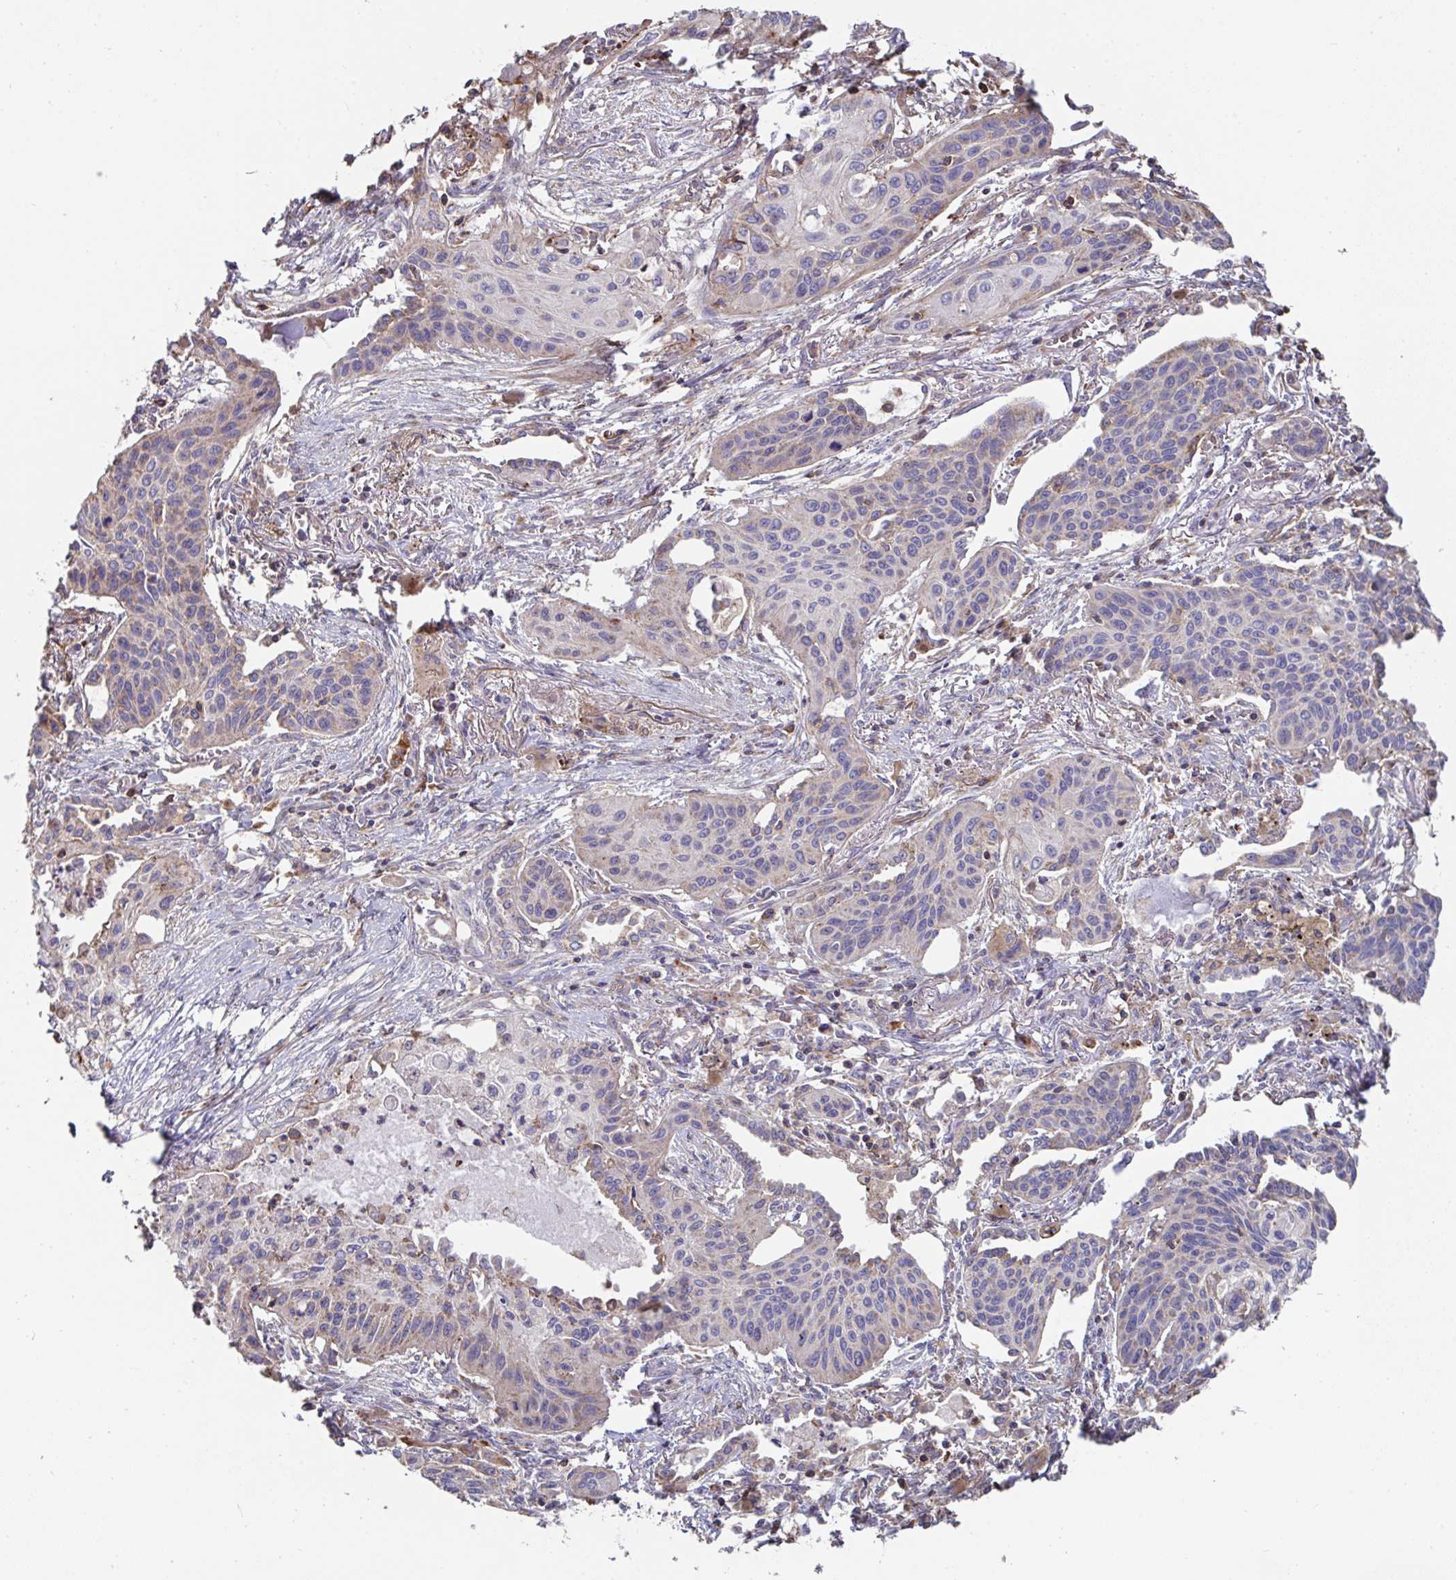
{"staining": {"intensity": "weak", "quantity": "<25%", "location": "cytoplasmic/membranous"}, "tissue": "lung cancer", "cell_type": "Tumor cells", "image_type": "cancer", "snomed": [{"axis": "morphology", "description": "Squamous cell carcinoma, NOS"}, {"axis": "topography", "description": "Lung"}], "caption": "Tumor cells are negative for brown protein staining in lung cancer (squamous cell carcinoma).", "gene": "DZANK1", "patient": {"sex": "male", "age": 71}}